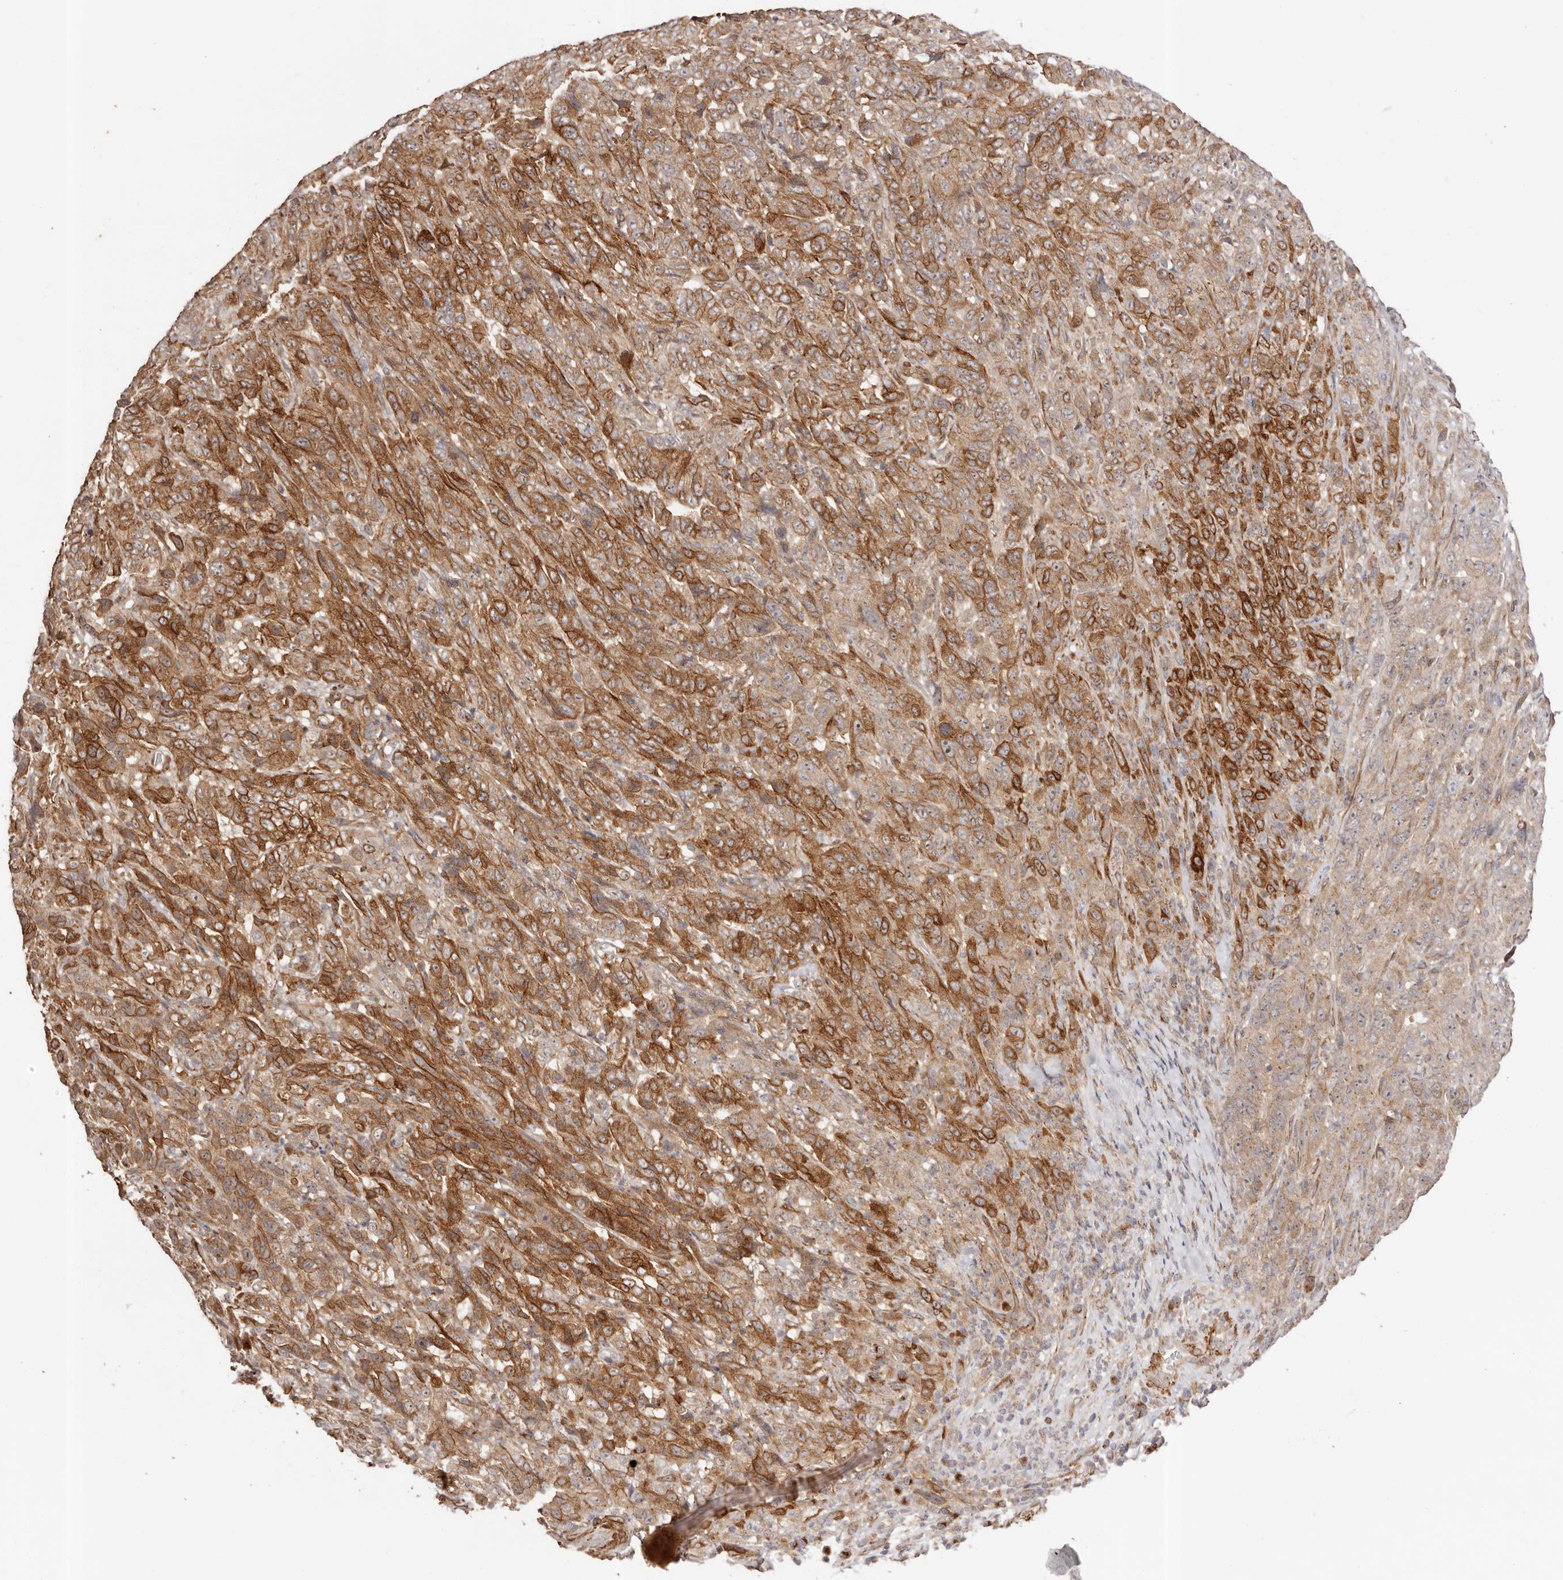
{"staining": {"intensity": "strong", "quantity": ">75%", "location": "cytoplasmic/membranous"}, "tissue": "pancreatic cancer", "cell_type": "Tumor cells", "image_type": "cancer", "snomed": [{"axis": "morphology", "description": "Adenocarcinoma, NOS"}, {"axis": "topography", "description": "Pancreas"}], "caption": "Immunohistochemistry (IHC) histopathology image of neoplastic tissue: pancreatic cancer (adenocarcinoma) stained using immunohistochemistry (IHC) exhibits high levels of strong protein expression localized specifically in the cytoplasmic/membranous of tumor cells, appearing as a cytoplasmic/membranous brown color.", "gene": "MICAL2", "patient": {"sex": "male", "age": 63}}